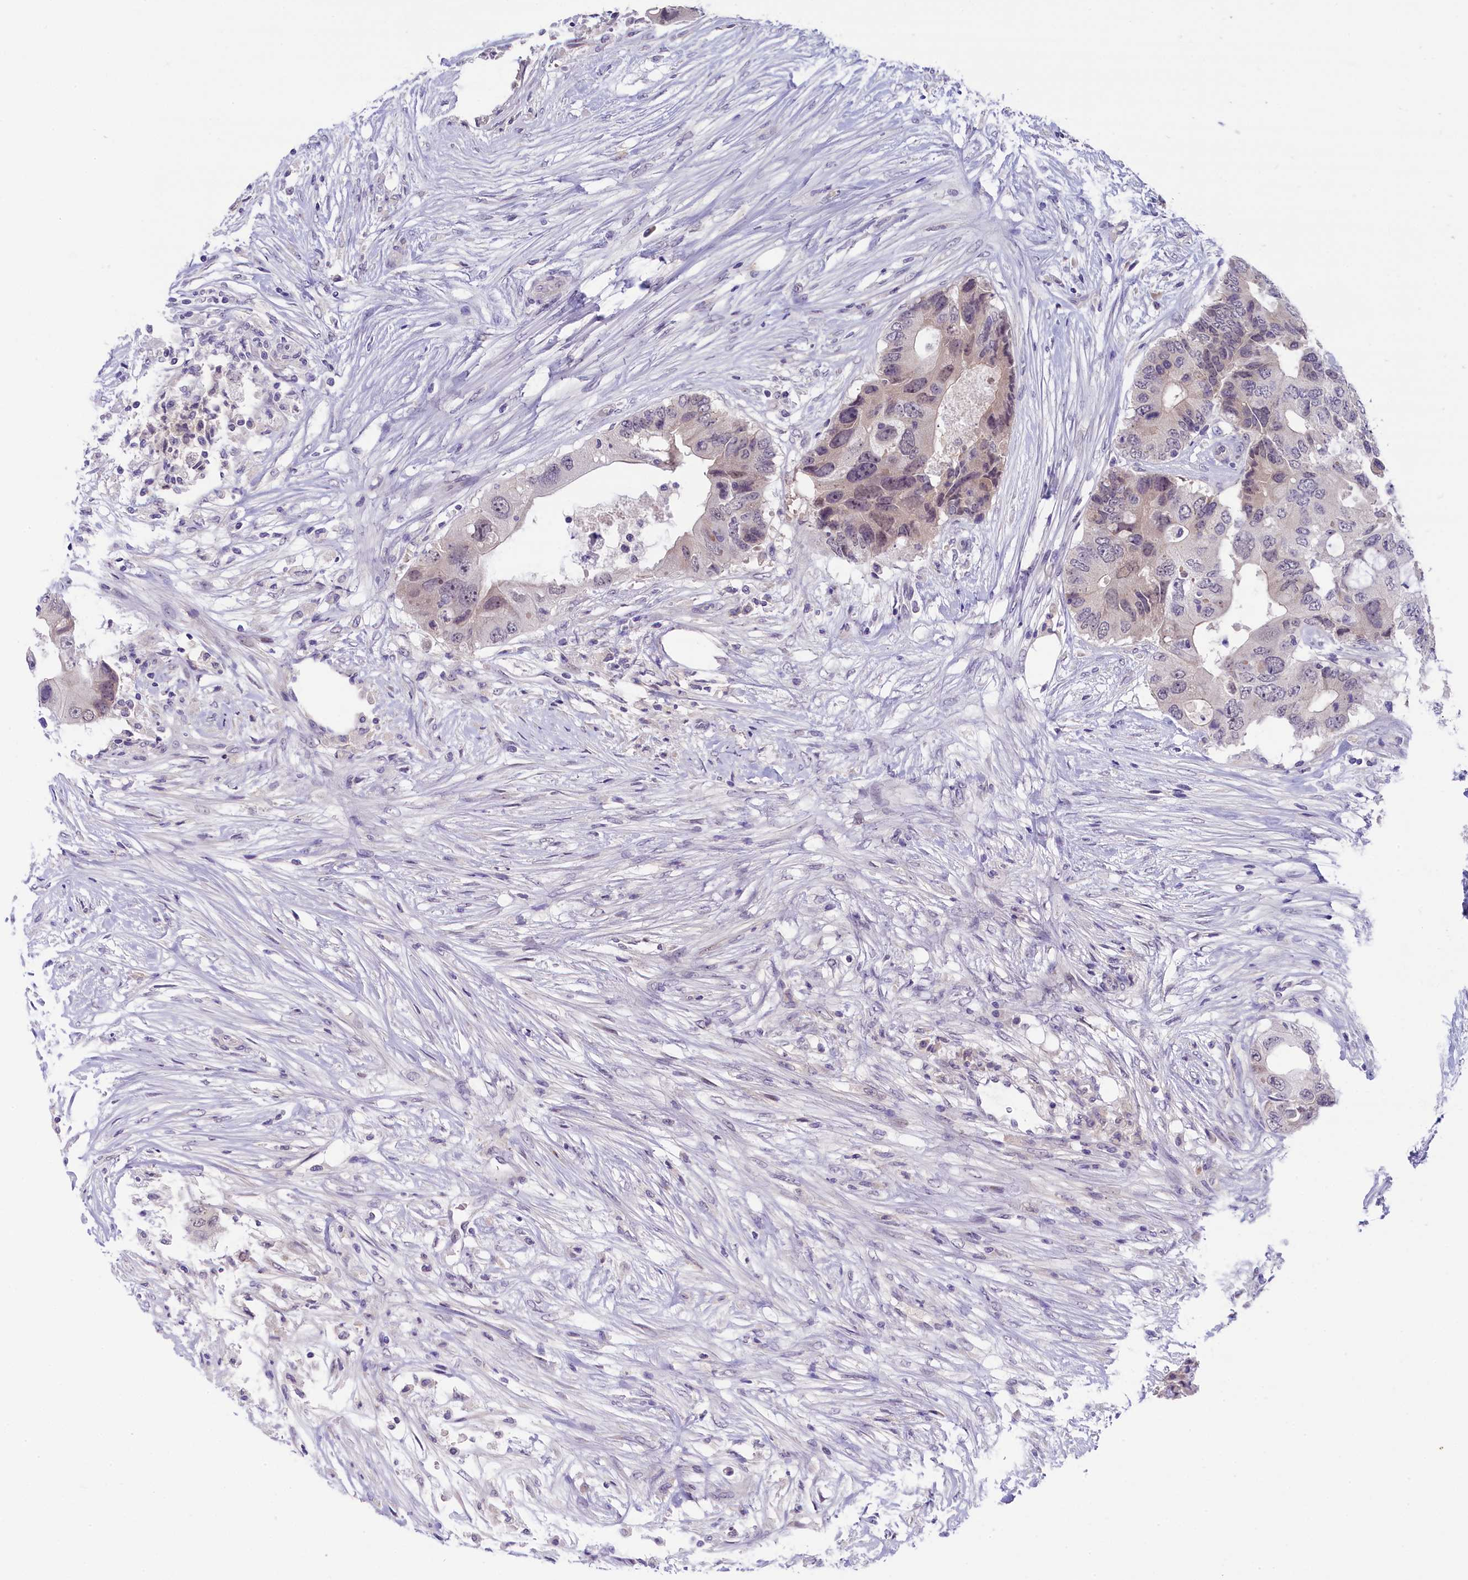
{"staining": {"intensity": "weak", "quantity": "<25%", "location": "nuclear"}, "tissue": "colorectal cancer", "cell_type": "Tumor cells", "image_type": "cancer", "snomed": [{"axis": "morphology", "description": "Adenocarcinoma, NOS"}, {"axis": "topography", "description": "Colon"}], "caption": "IHC micrograph of neoplastic tissue: colorectal cancer (adenocarcinoma) stained with DAB (3,3'-diaminobenzidine) displays no significant protein expression in tumor cells. Brightfield microscopy of immunohistochemistry (IHC) stained with DAB (brown) and hematoxylin (blue), captured at high magnification.", "gene": "CRAMP1", "patient": {"sex": "male", "age": 71}}